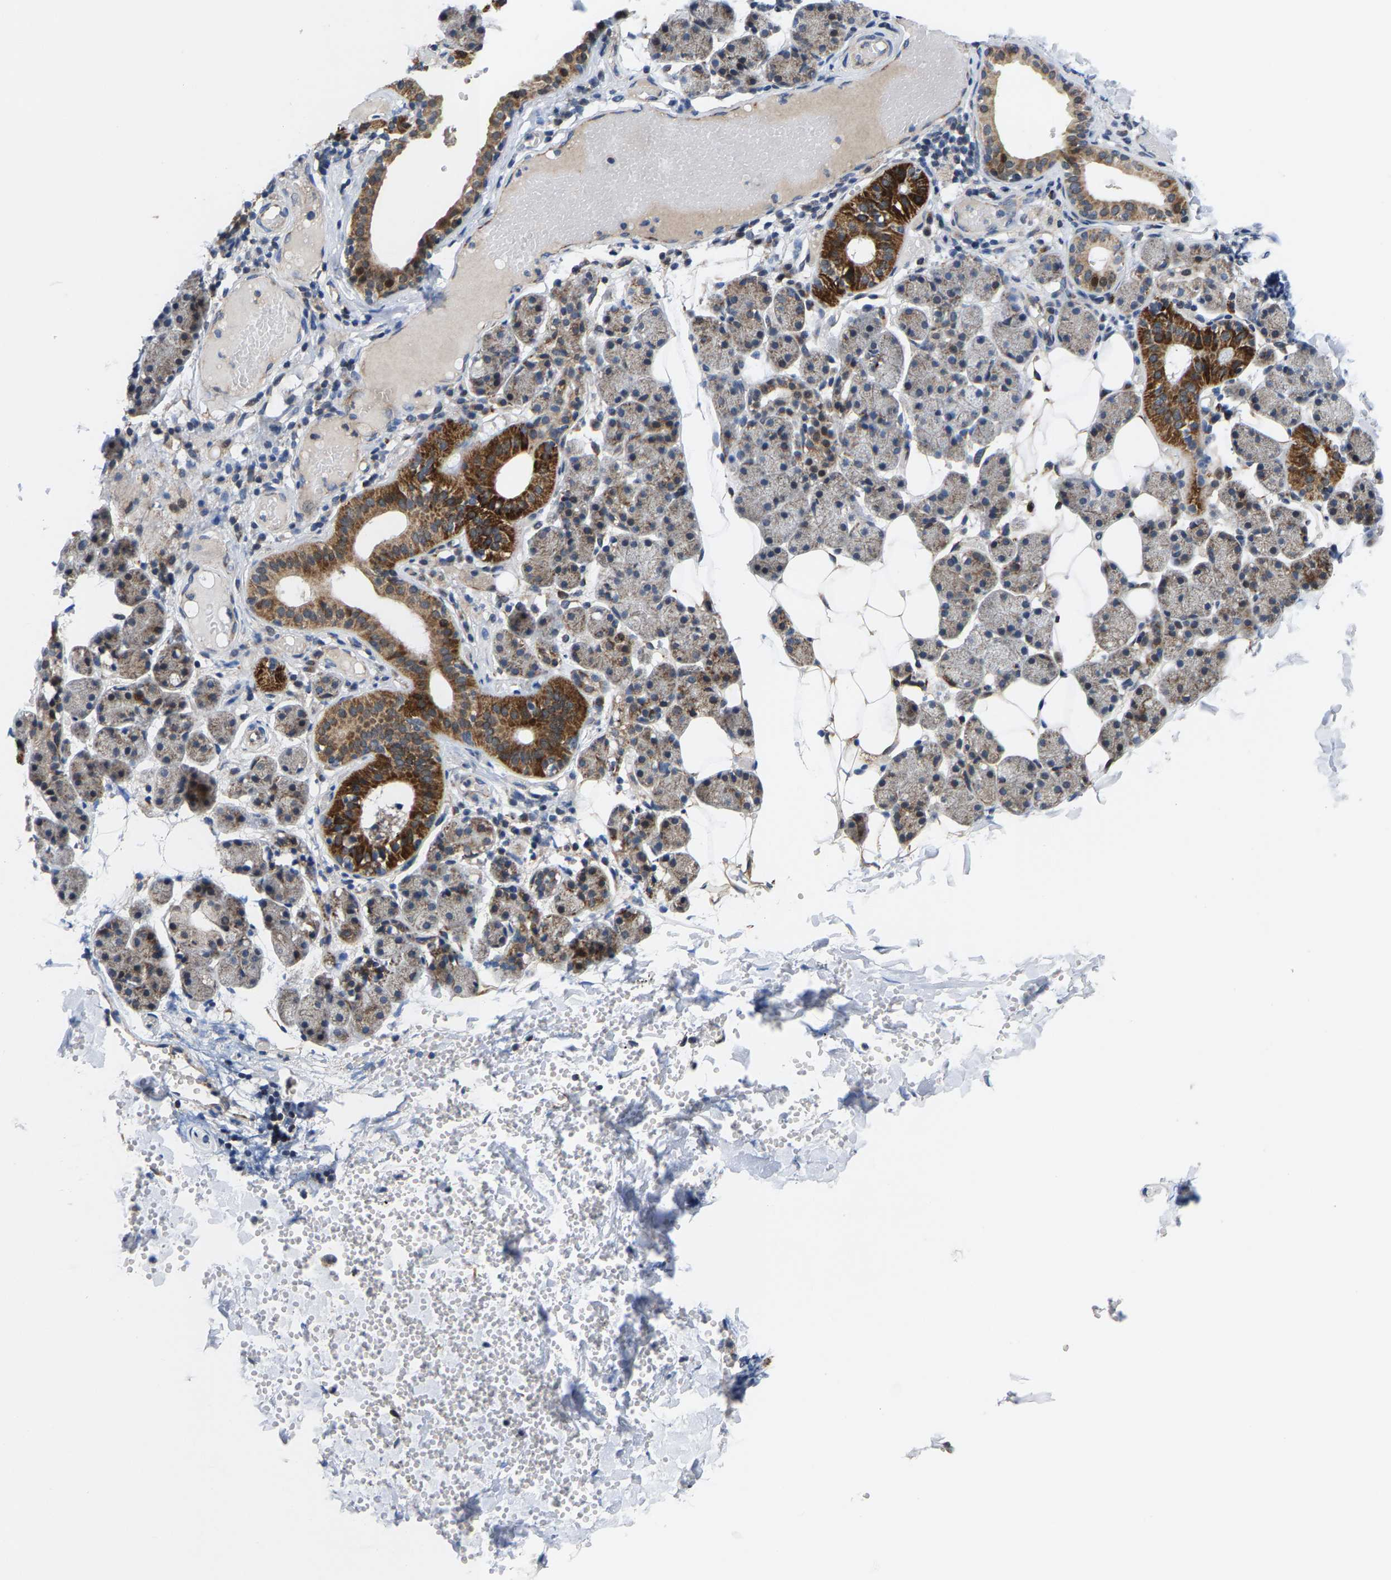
{"staining": {"intensity": "strong", "quantity": "<25%", "location": "cytoplasmic/membranous"}, "tissue": "salivary gland", "cell_type": "Glandular cells", "image_type": "normal", "snomed": [{"axis": "morphology", "description": "Normal tissue, NOS"}, {"axis": "topography", "description": "Salivary gland"}], "caption": "A high-resolution image shows immunohistochemistry staining of benign salivary gland, which reveals strong cytoplasmic/membranous staining in approximately <25% of glandular cells.", "gene": "TDRKH", "patient": {"sex": "female", "age": 33}}